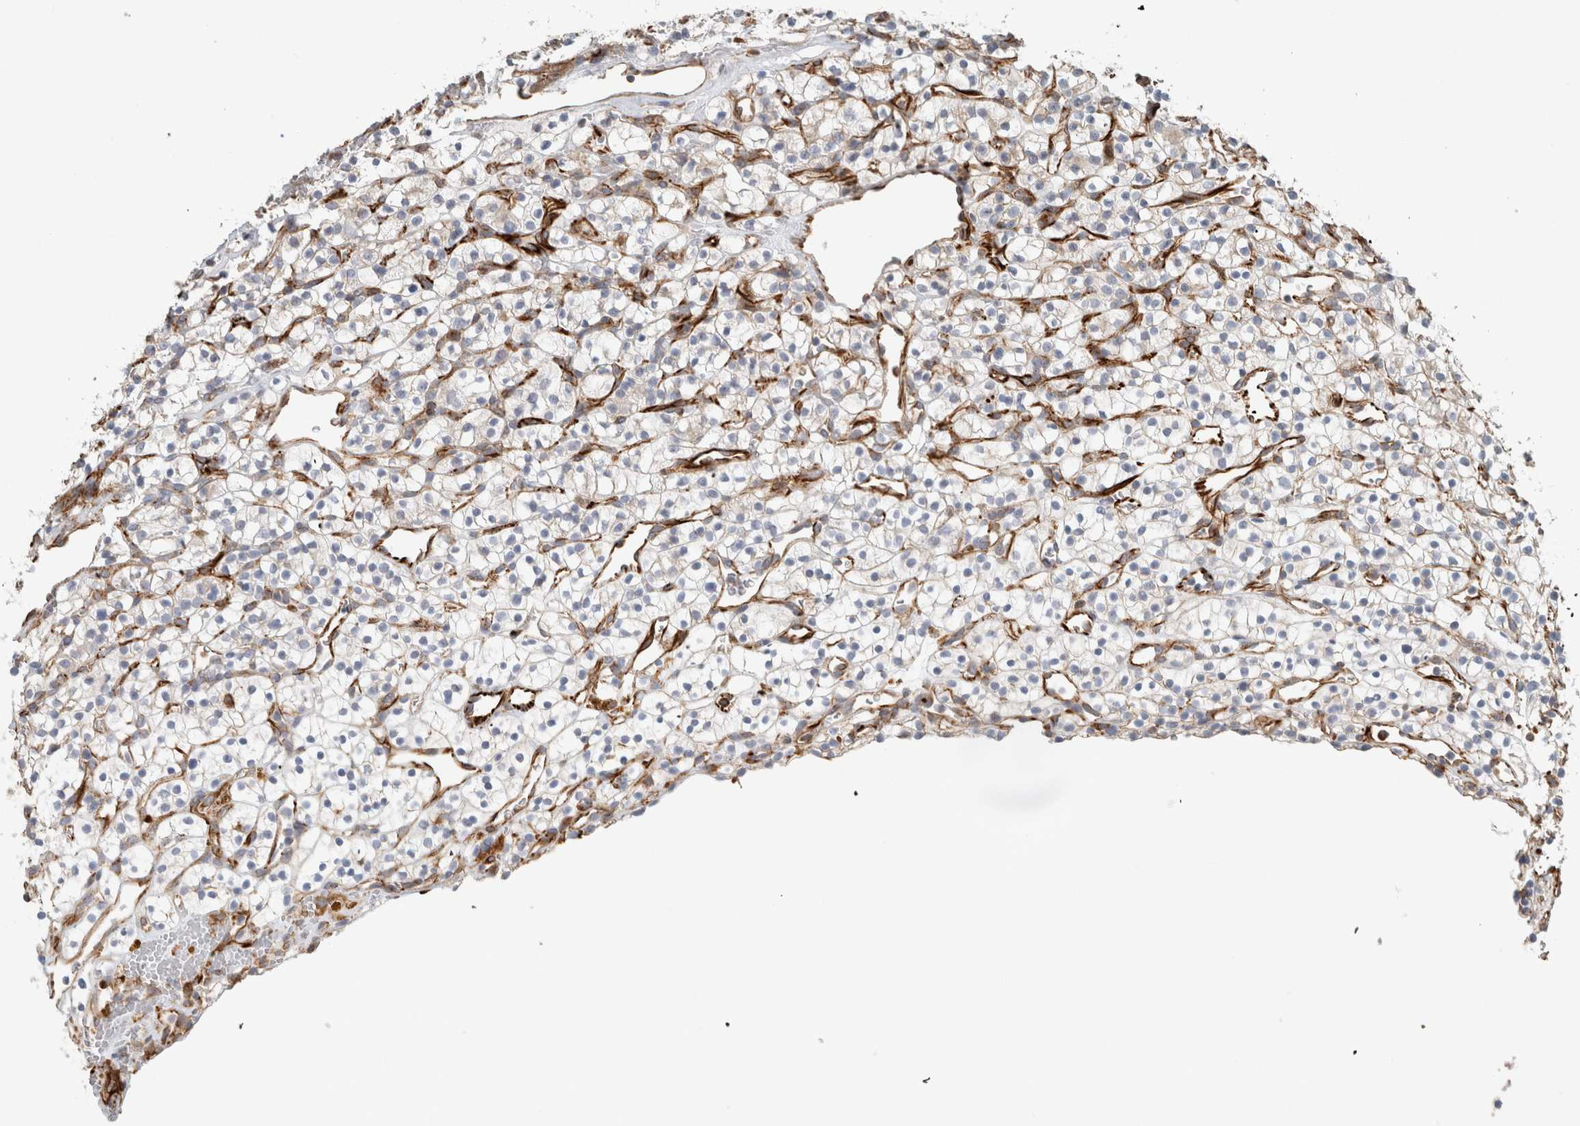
{"staining": {"intensity": "negative", "quantity": "none", "location": "none"}, "tissue": "renal cancer", "cell_type": "Tumor cells", "image_type": "cancer", "snomed": [{"axis": "morphology", "description": "Adenocarcinoma, NOS"}, {"axis": "topography", "description": "Kidney"}], "caption": "This is a photomicrograph of IHC staining of renal adenocarcinoma, which shows no staining in tumor cells.", "gene": "LY86", "patient": {"sex": "female", "age": 57}}